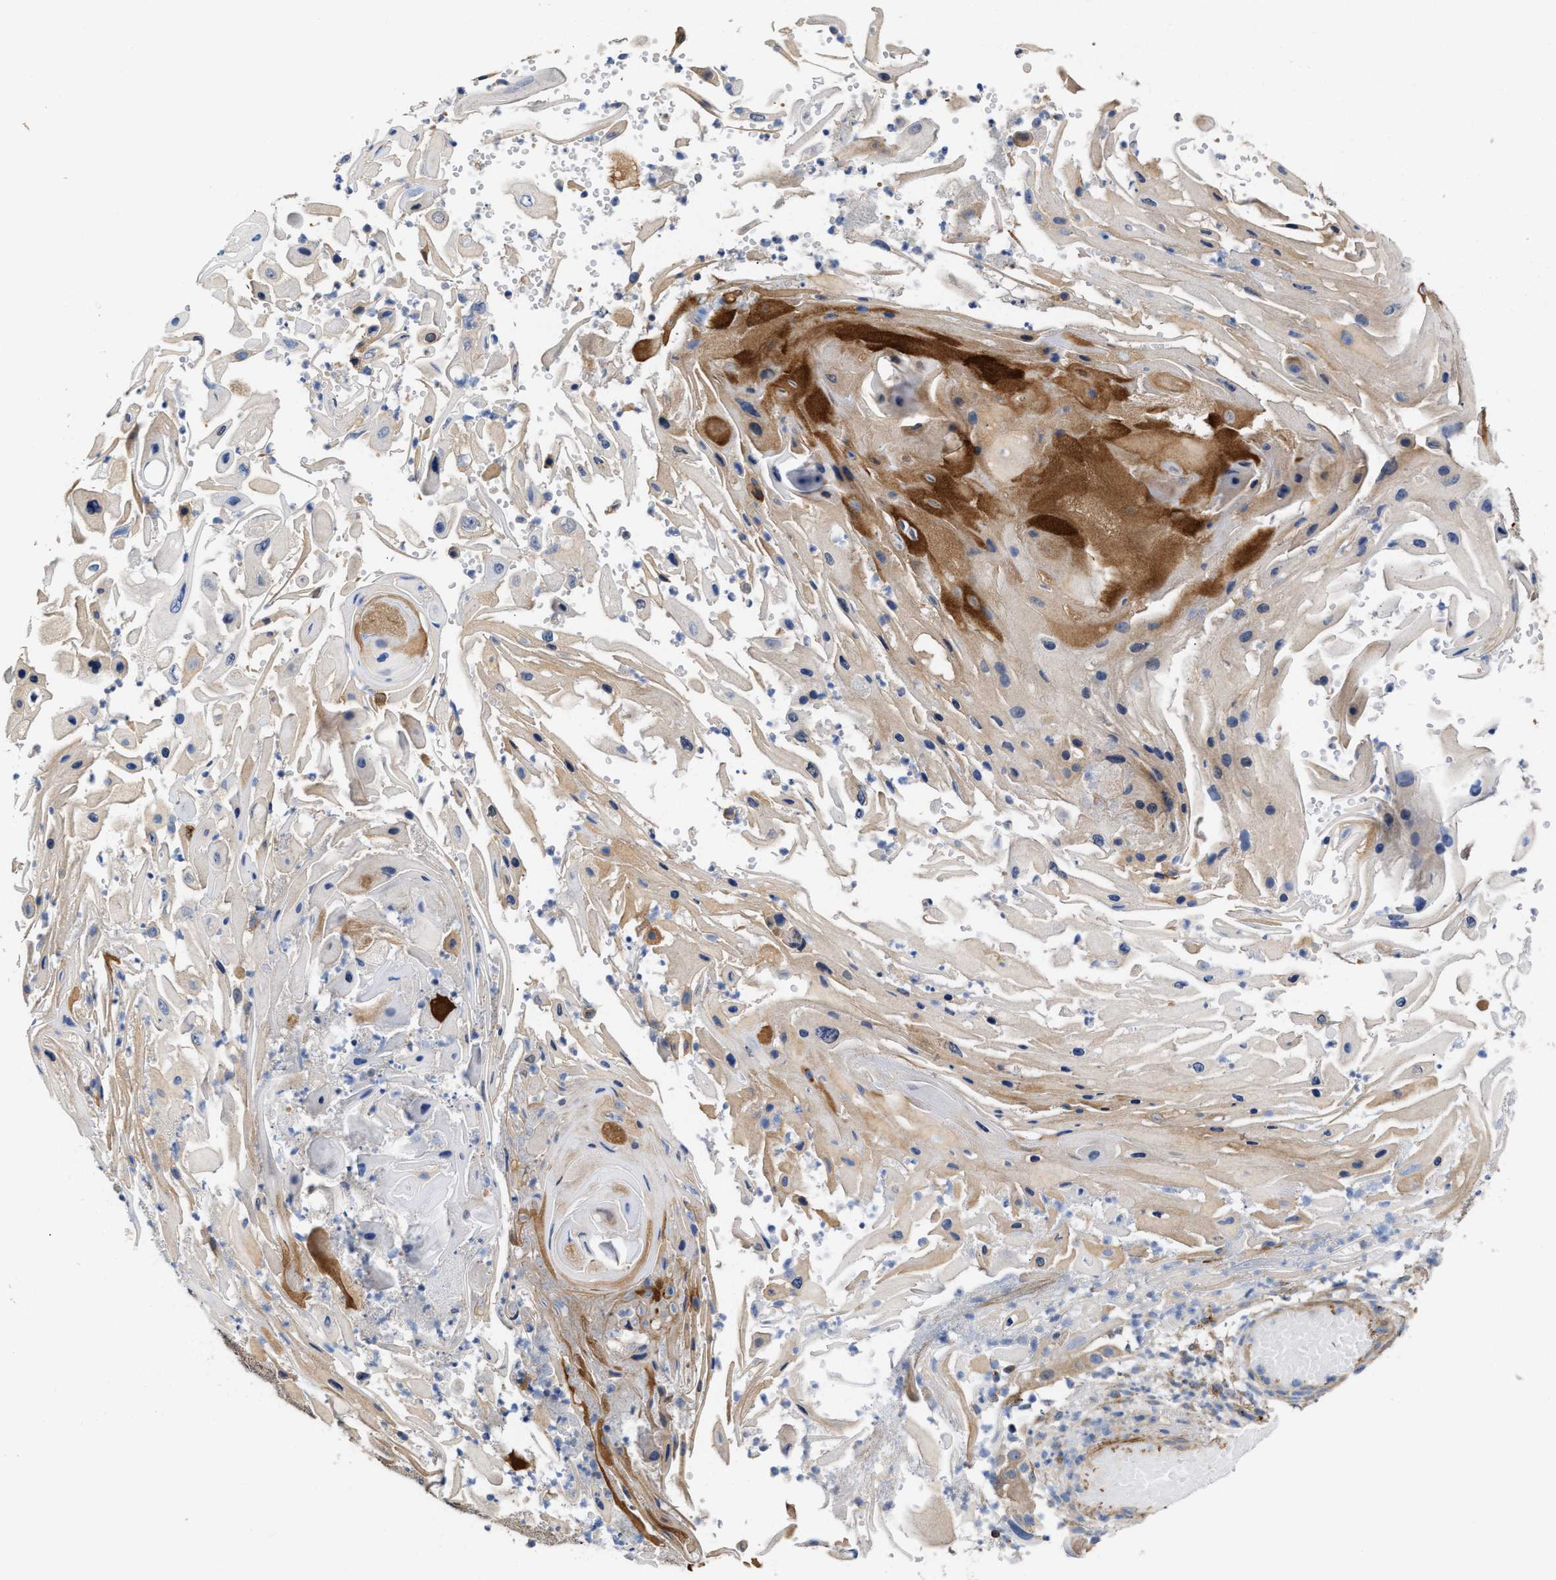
{"staining": {"intensity": "moderate", "quantity": "<25%", "location": "cytoplasmic/membranous"}, "tissue": "skin cancer", "cell_type": "Tumor cells", "image_type": "cancer", "snomed": [{"axis": "morphology", "description": "Squamous cell carcinoma, NOS"}, {"axis": "topography", "description": "Skin"}], "caption": "Brown immunohistochemical staining in squamous cell carcinoma (skin) shows moderate cytoplasmic/membranous staining in approximately <25% of tumor cells.", "gene": "BBLN", "patient": {"sex": "female", "age": 44}}